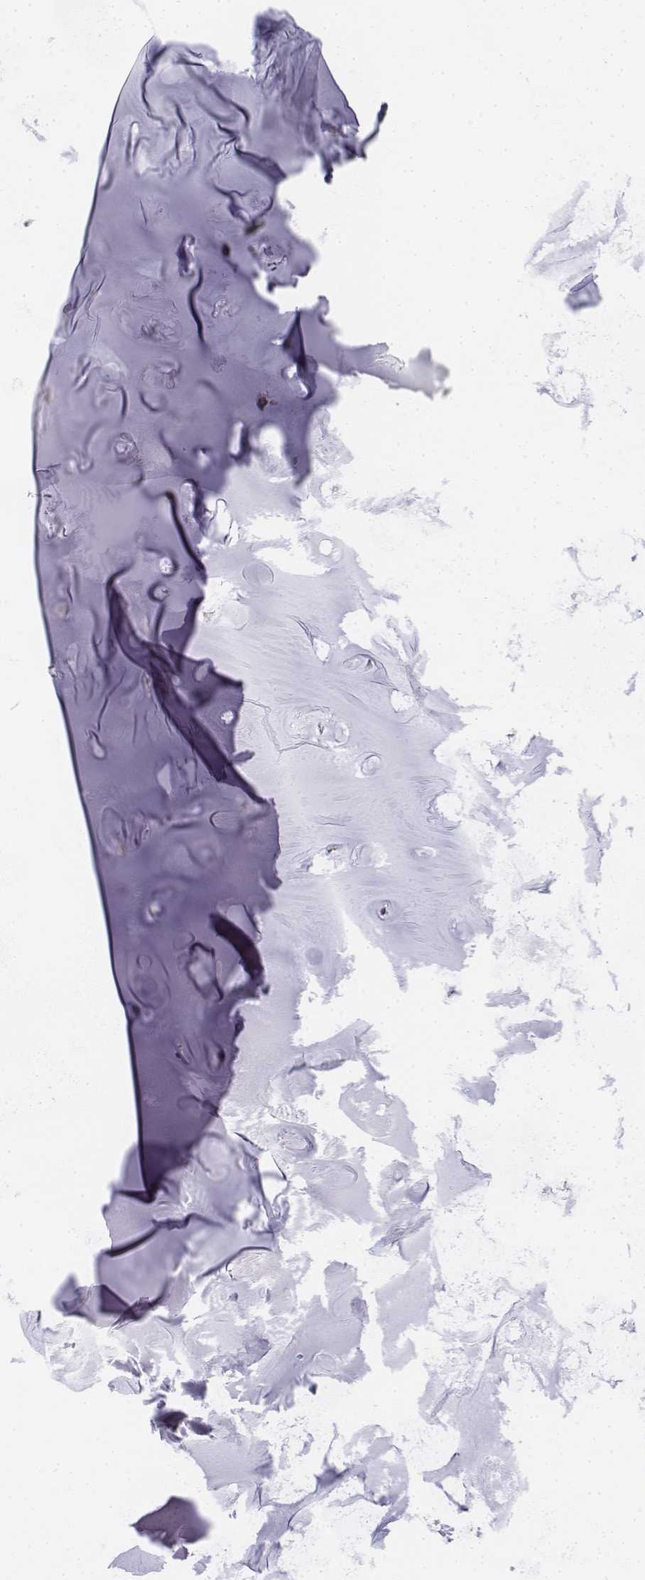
{"staining": {"intensity": "negative", "quantity": "none", "location": "none"}, "tissue": "soft tissue", "cell_type": "Chondrocytes", "image_type": "normal", "snomed": [{"axis": "morphology", "description": "Normal tissue, NOS"}, {"axis": "topography", "description": "Cartilage tissue"}], "caption": "This is an IHC image of unremarkable human soft tissue. There is no positivity in chondrocytes.", "gene": "CD14", "patient": {"sex": "male", "age": 62}}